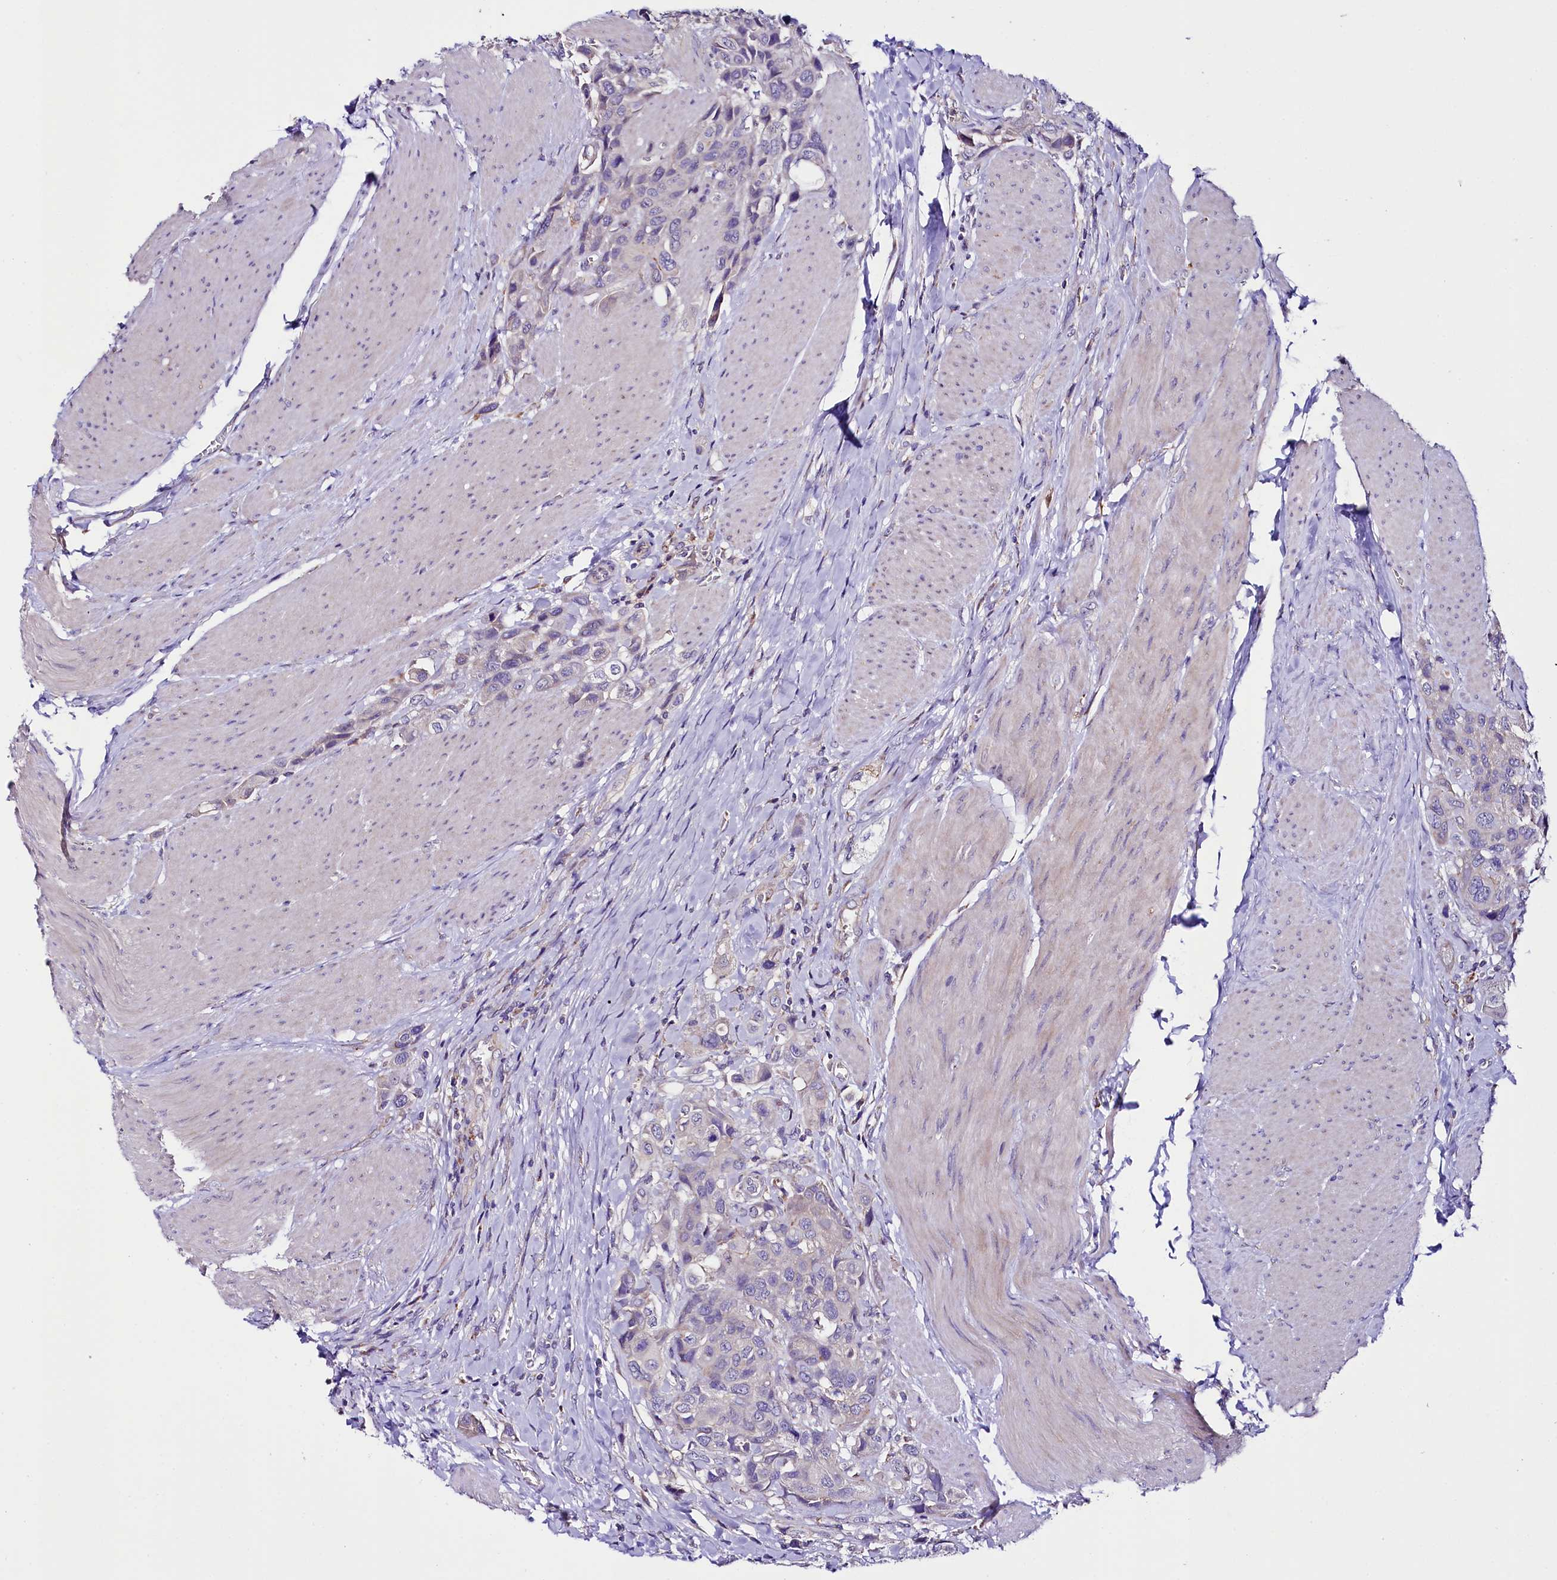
{"staining": {"intensity": "negative", "quantity": "none", "location": "none"}, "tissue": "urothelial cancer", "cell_type": "Tumor cells", "image_type": "cancer", "snomed": [{"axis": "morphology", "description": "Urothelial carcinoma, High grade"}, {"axis": "topography", "description": "Urinary bladder"}], "caption": "Immunohistochemical staining of human urothelial carcinoma (high-grade) displays no significant expression in tumor cells. (Immunohistochemistry, brightfield microscopy, high magnification).", "gene": "SACM1L", "patient": {"sex": "male", "age": 50}}